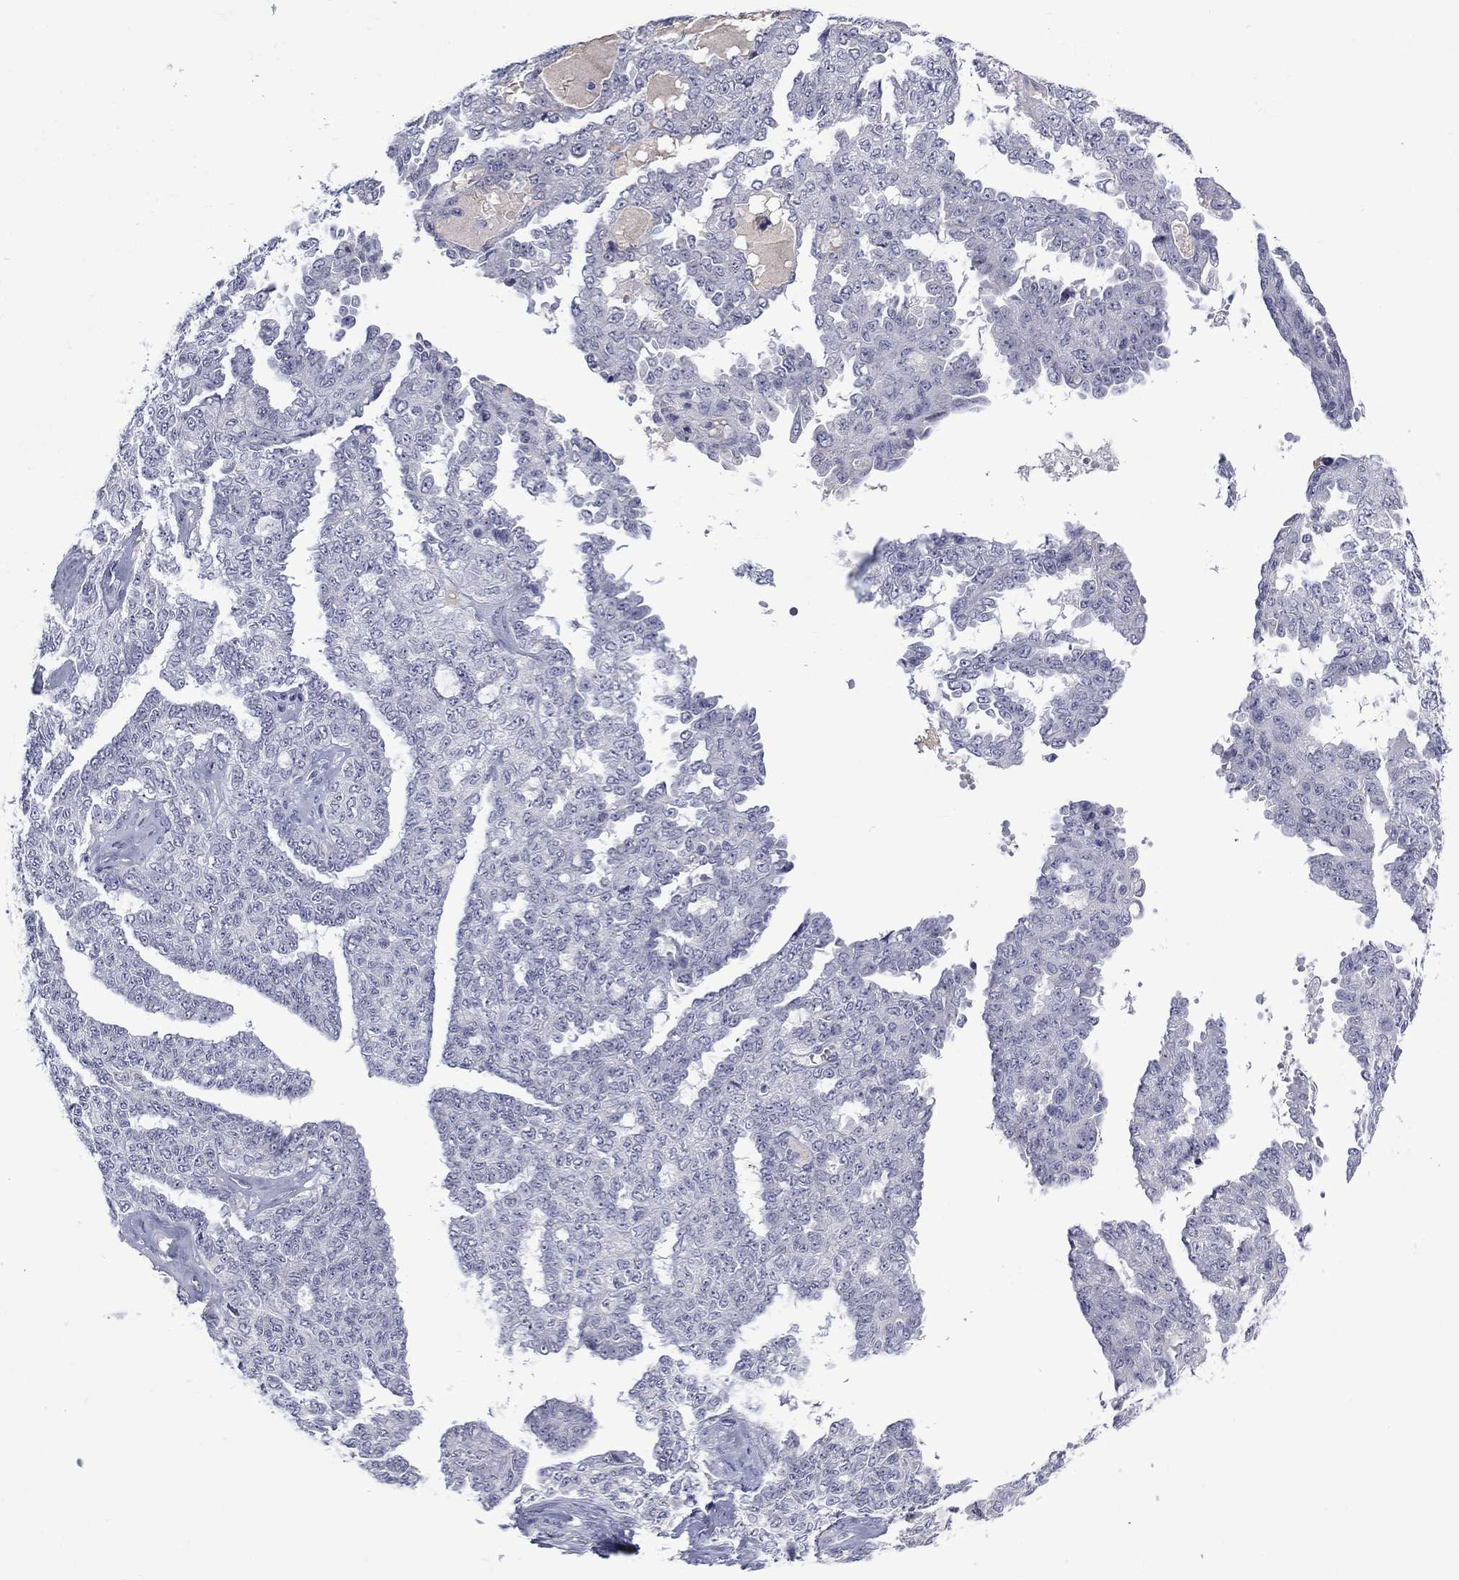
{"staining": {"intensity": "negative", "quantity": "none", "location": "none"}, "tissue": "ovarian cancer", "cell_type": "Tumor cells", "image_type": "cancer", "snomed": [{"axis": "morphology", "description": "Cystadenocarcinoma, serous, NOS"}, {"axis": "topography", "description": "Ovary"}], "caption": "A photomicrograph of human ovarian cancer is negative for staining in tumor cells.", "gene": "NSMF", "patient": {"sex": "female", "age": 71}}